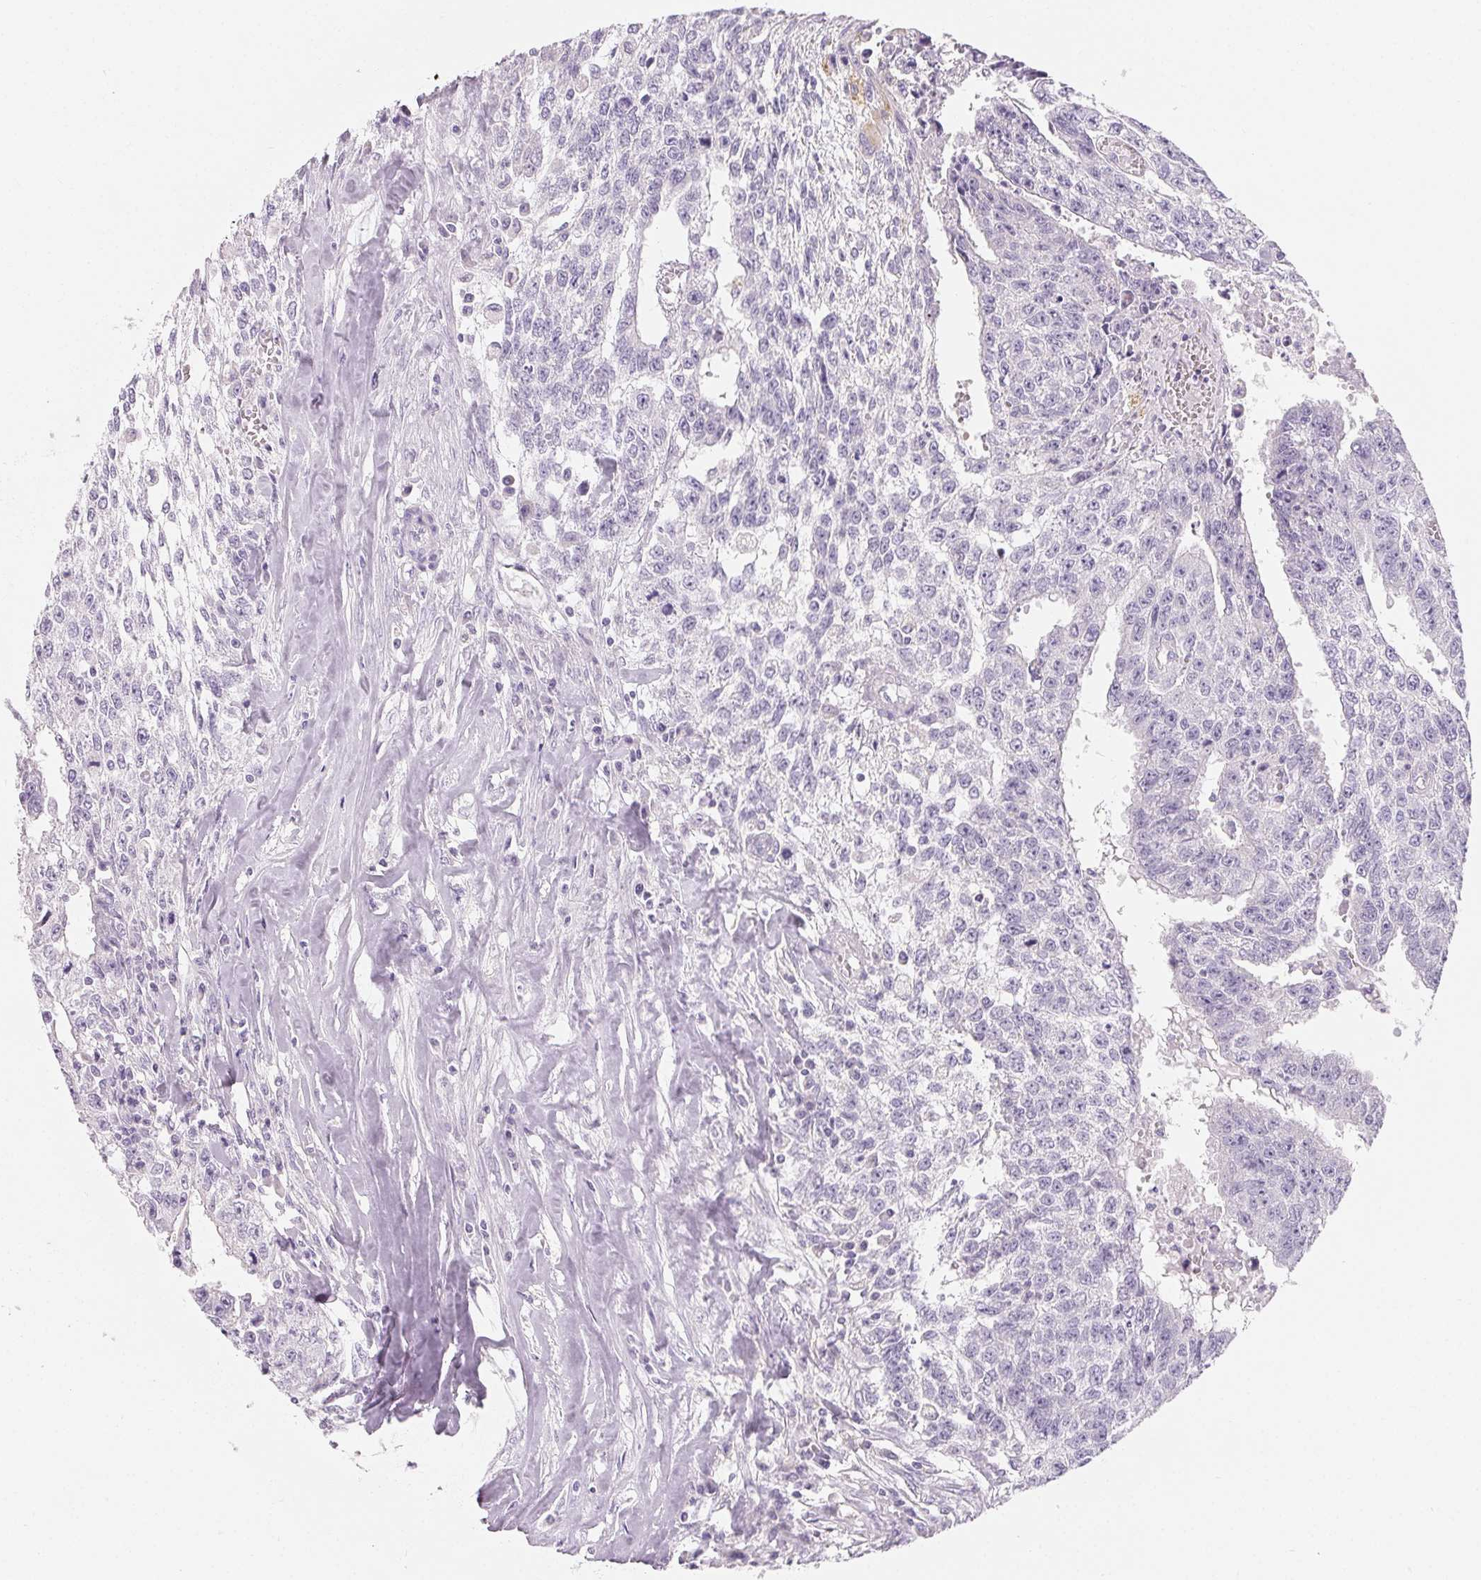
{"staining": {"intensity": "negative", "quantity": "none", "location": "none"}, "tissue": "testis cancer", "cell_type": "Tumor cells", "image_type": "cancer", "snomed": [{"axis": "morphology", "description": "Carcinoma, Embryonal, NOS"}, {"axis": "morphology", "description": "Teratoma, malignant, NOS"}, {"axis": "topography", "description": "Testis"}], "caption": "DAB (3,3'-diaminobenzidine) immunohistochemical staining of embryonal carcinoma (testis) displays no significant expression in tumor cells.", "gene": "SPACA5B", "patient": {"sex": "male", "age": 24}}